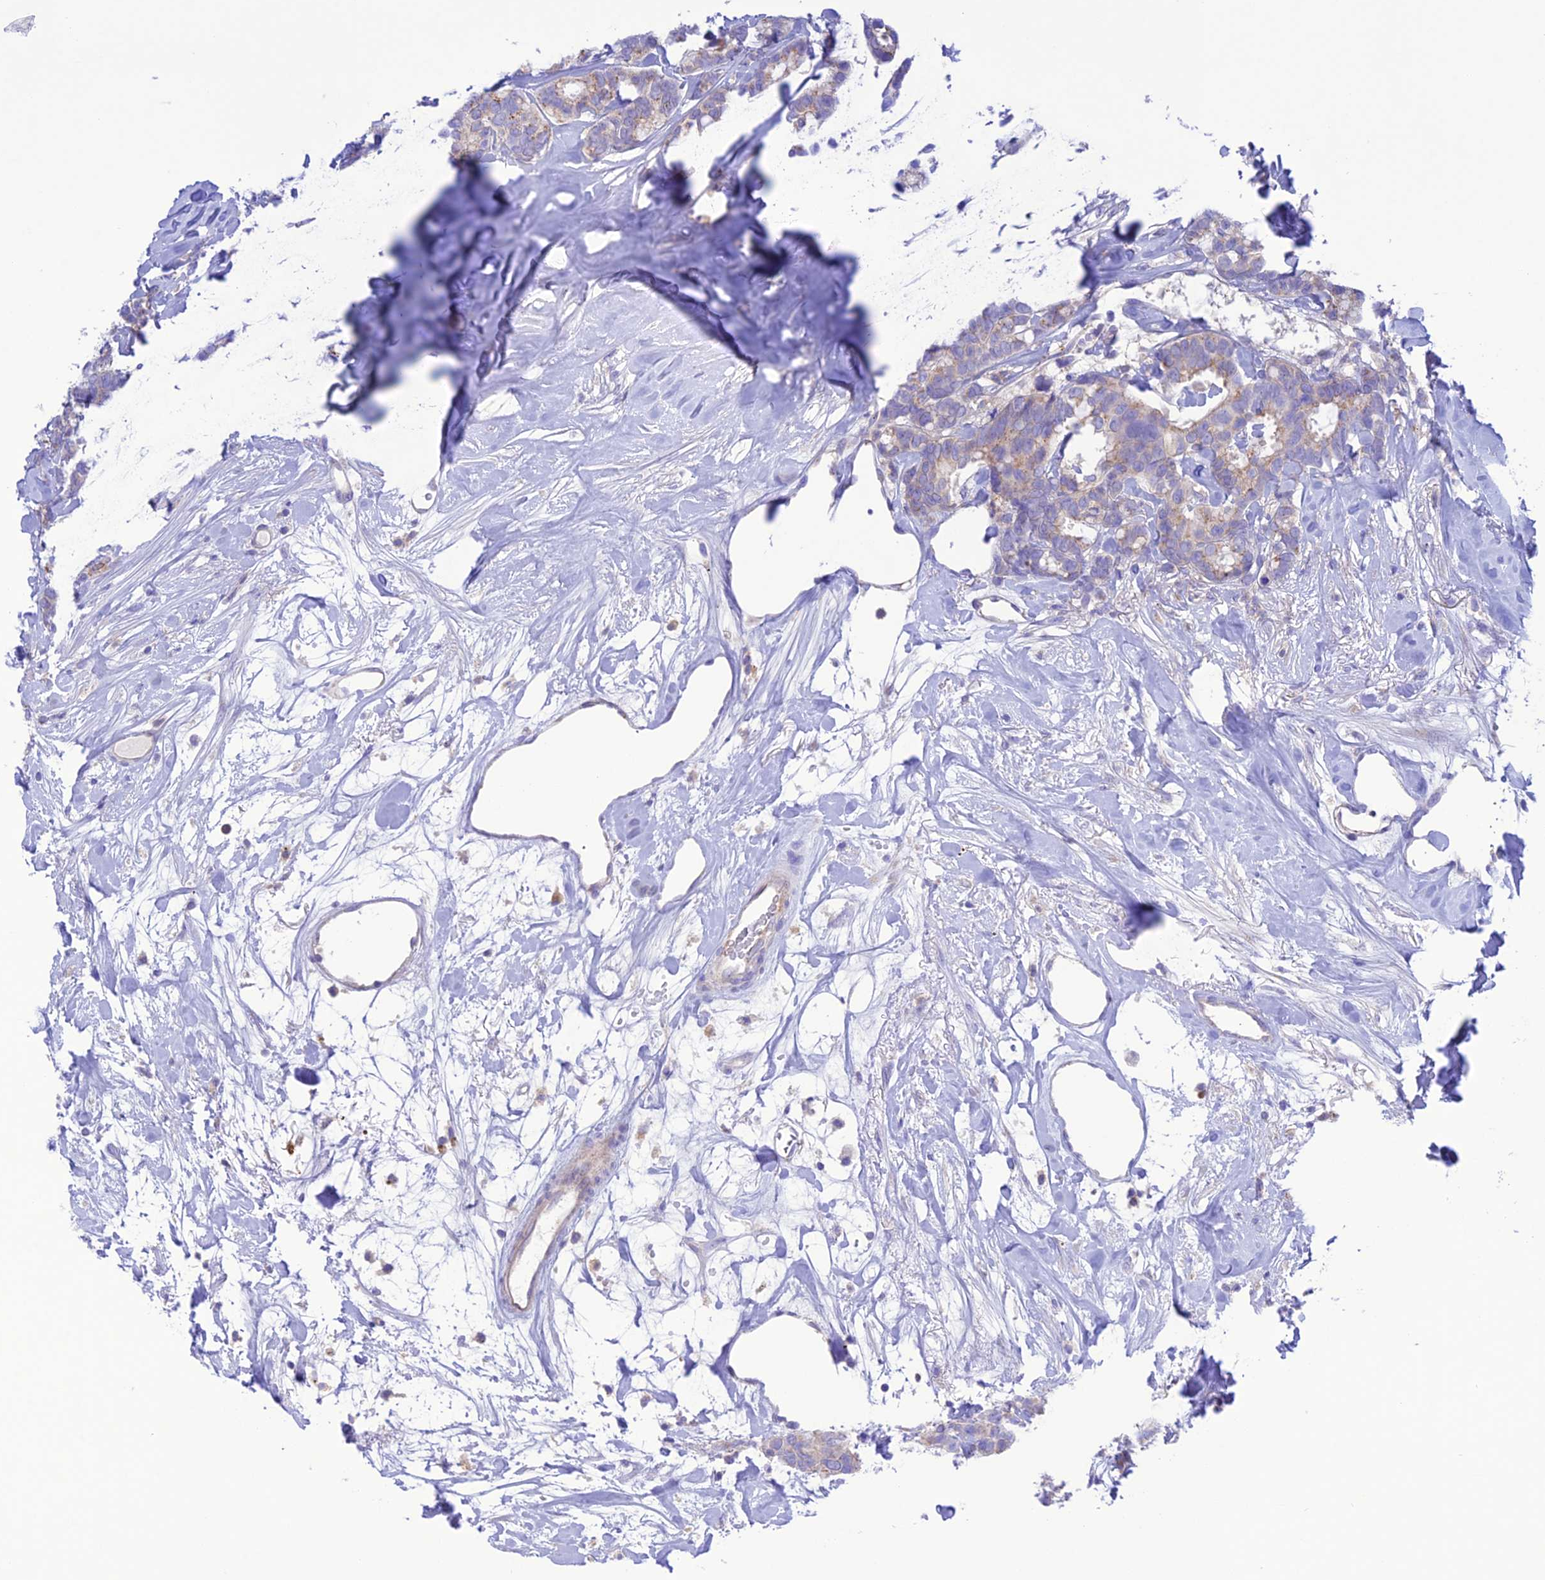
{"staining": {"intensity": "moderate", "quantity": "<25%", "location": "cytoplasmic/membranous"}, "tissue": "breast cancer", "cell_type": "Tumor cells", "image_type": "cancer", "snomed": [{"axis": "morphology", "description": "Duct carcinoma"}, {"axis": "topography", "description": "Breast"}], "caption": "Infiltrating ductal carcinoma (breast) stained with immunohistochemistry (IHC) displays moderate cytoplasmic/membranous expression in approximately <25% of tumor cells.", "gene": "CHSY3", "patient": {"sex": "female", "age": 87}}